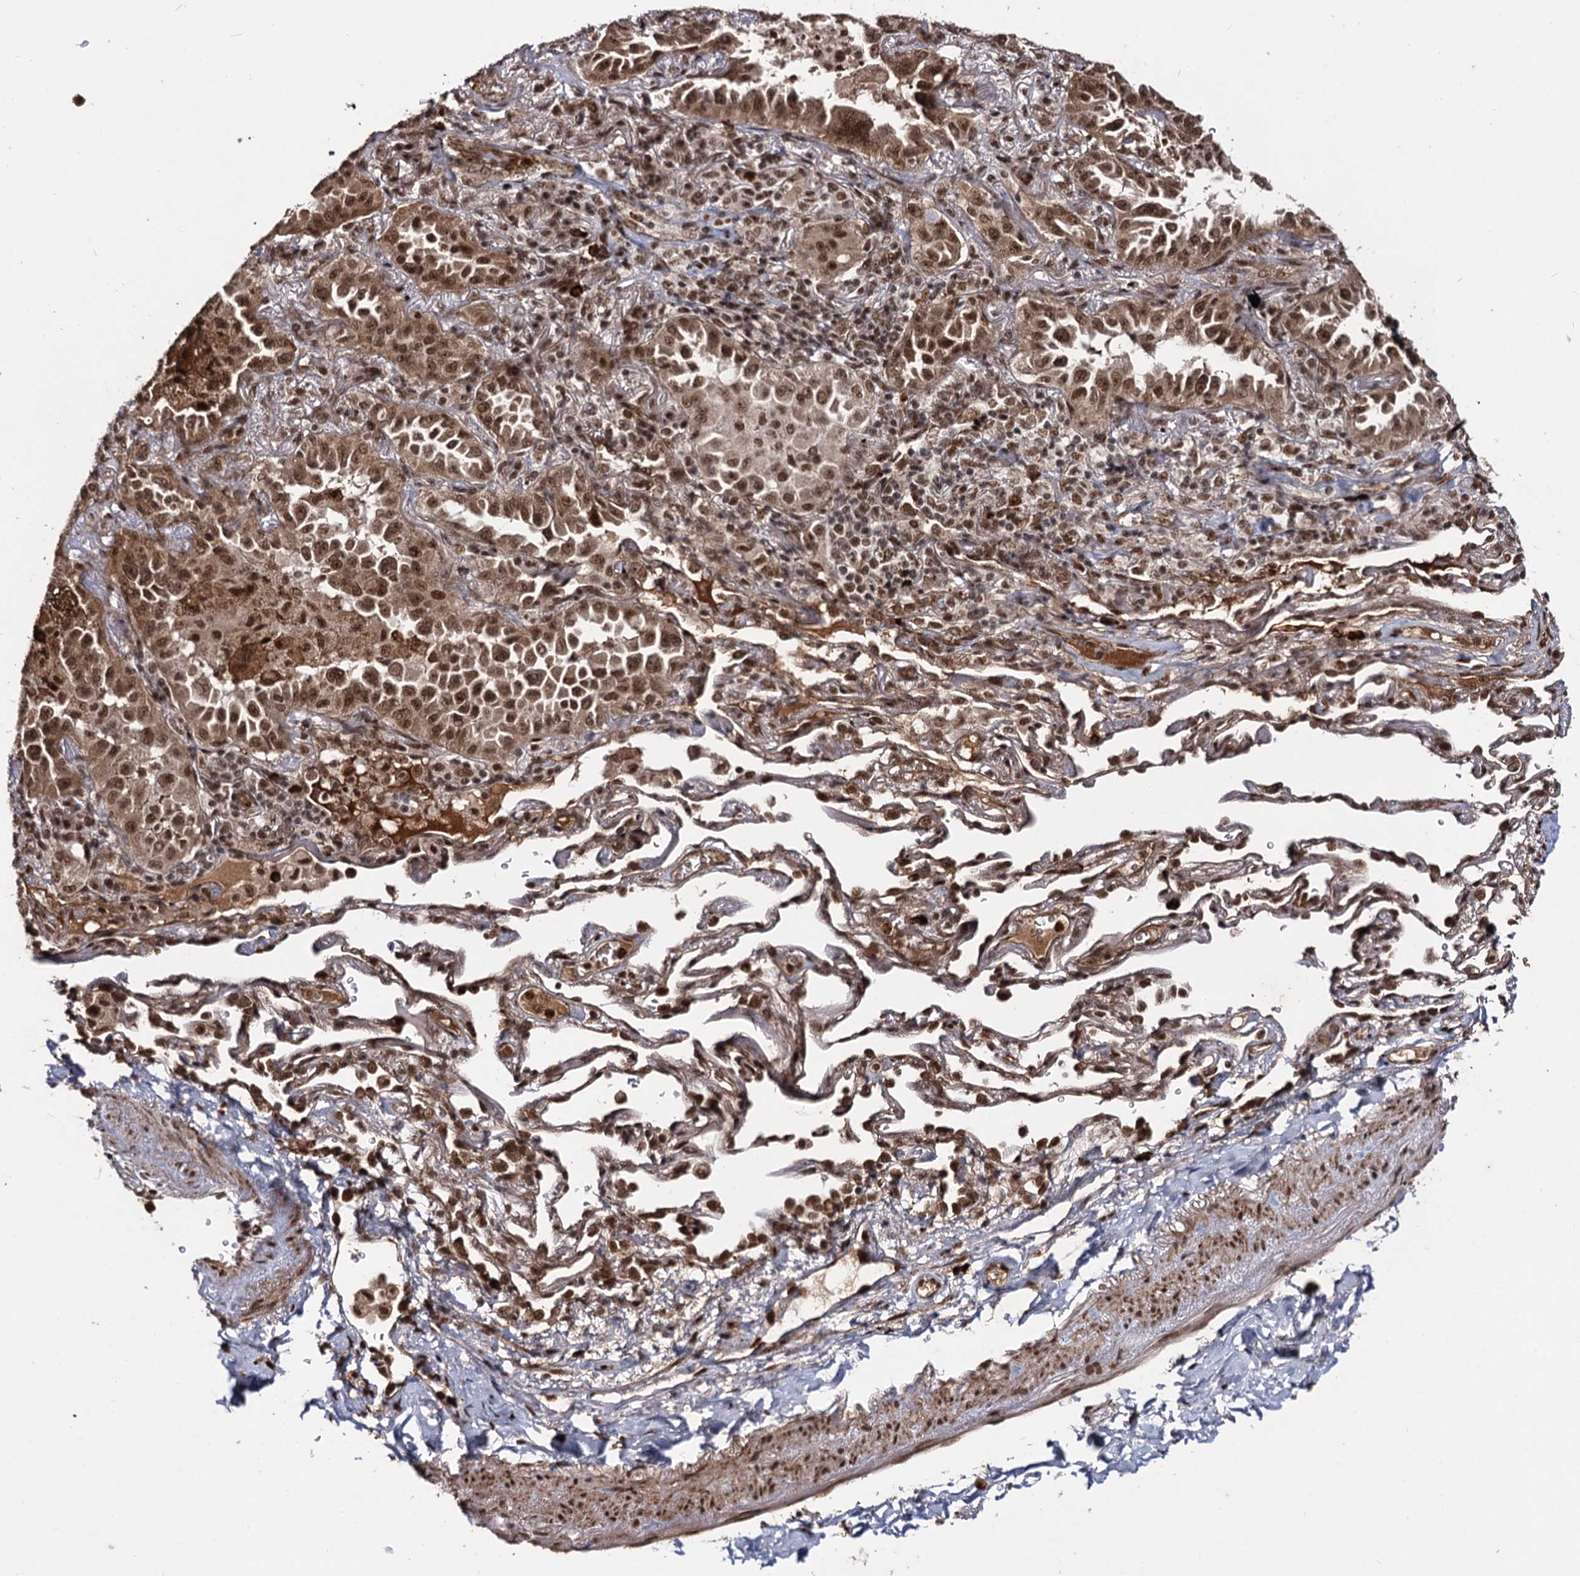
{"staining": {"intensity": "moderate", "quantity": ">75%", "location": "cytoplasmic/membranous,nuclear"}, "tissue": "lung cancer", "cell_type": "Tumor cells", "image_type": "cancer", "snomed": [{"axis": "morphology", "description": "Adenocarcinoma, NOS"}, {"axis": "topography", "description": "Lung"}], "caption": "This photomicrograph displays immunohistochemistry staining of human lung cancer (adenocarcinoma), with medium moderate cytoplasmic/membranous and nuclear positivity in about >75% of tumor cells.", "gene": "SFSWAP", "patient": {"sex": "female", "age": 69}}